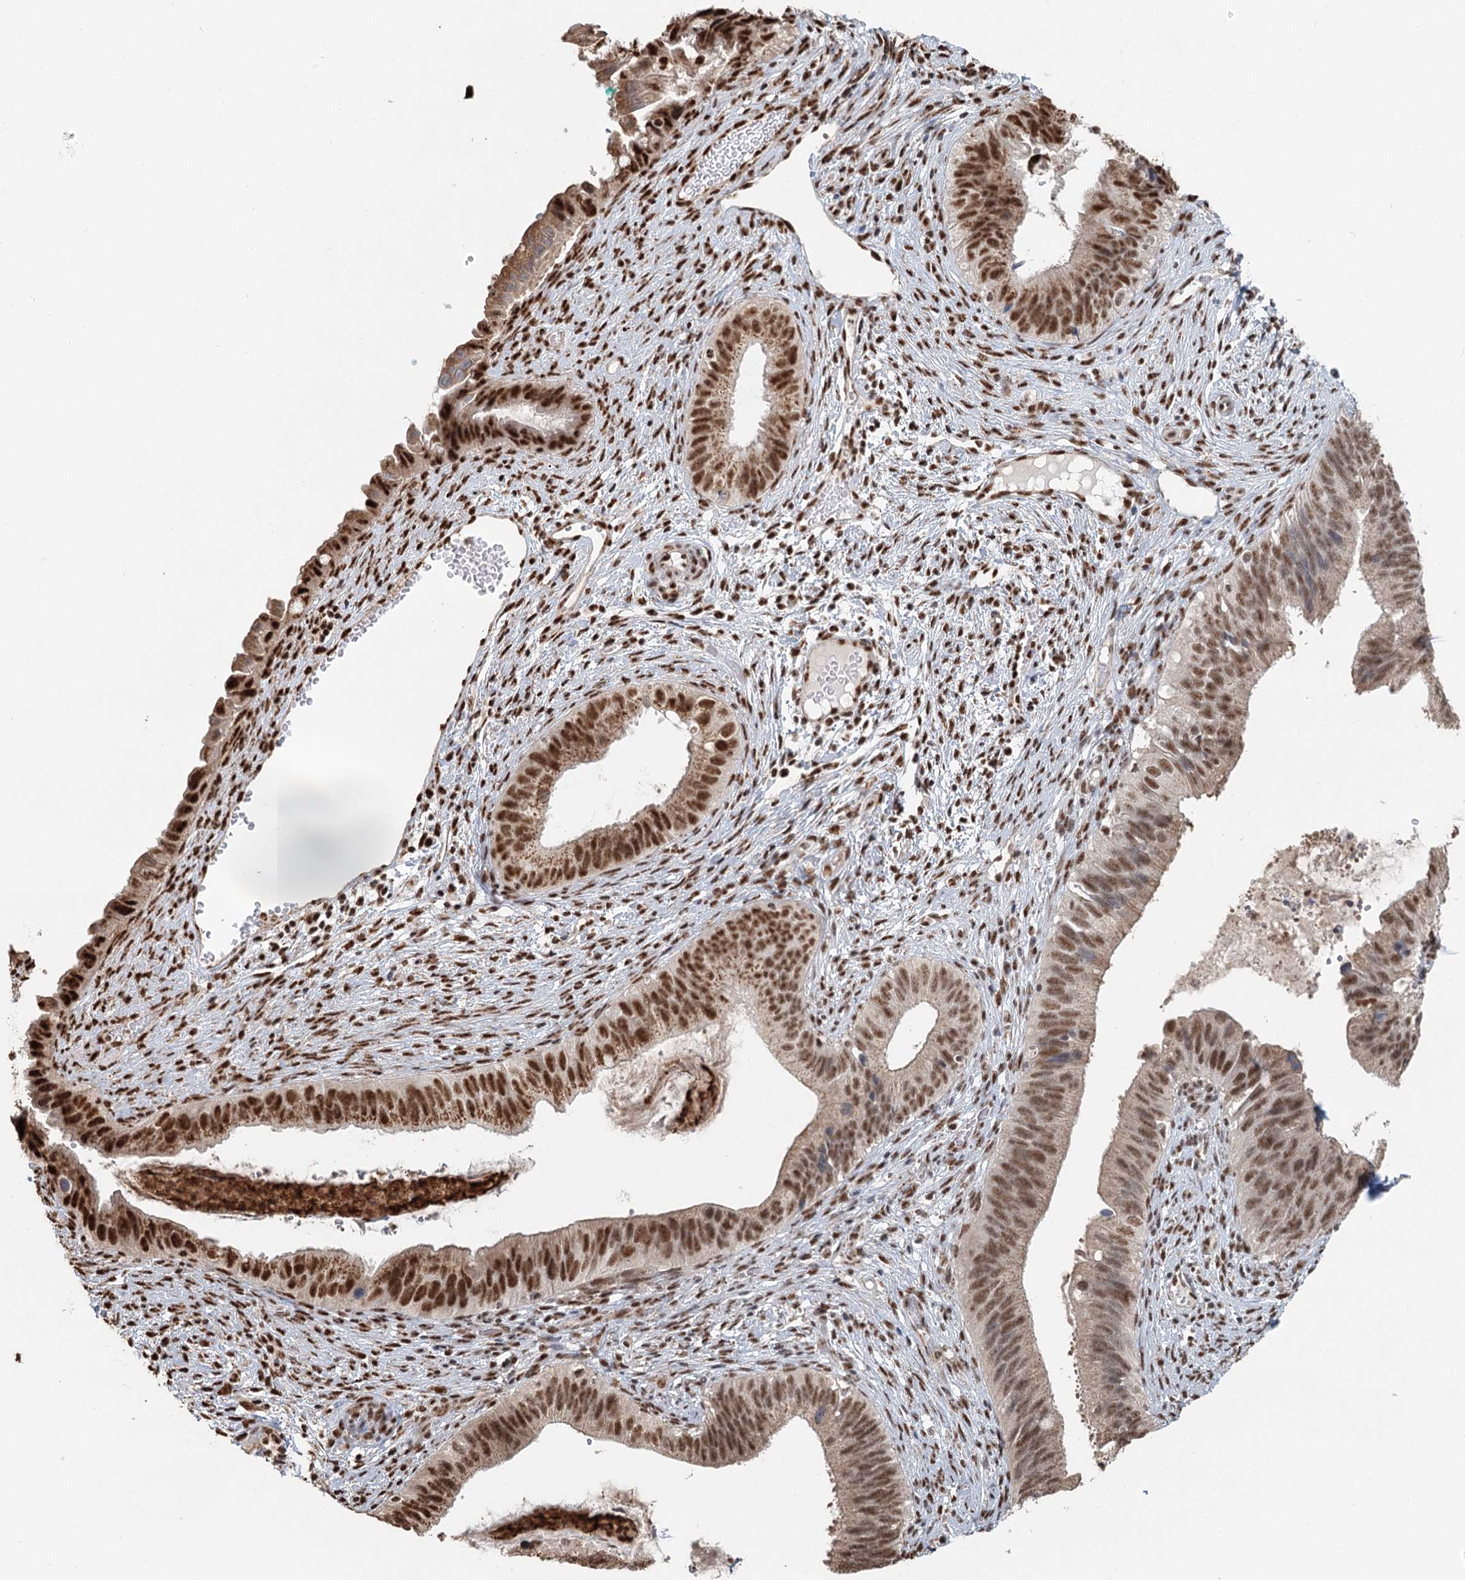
{"staining": {"intensity": "strong", "quantity": ">75%", "location": "nuclear"}, "tissue": "cervical cancer", "cell_type": "Tumor cells", "image_type": "cancer", "snomed": [{"axis": "morphology", "description": "Adenocarcinoma, NOS"}, {"axis": "topography", "description": "Cervix"}], "caption": "This is a histology image of IHC staining of cervical cancer (adenocarcinoma), which shows strong staining in the nuclear of tumor cells.", "gene": "GPALPP1", "patient": {"sex": "female", "age": 42}}